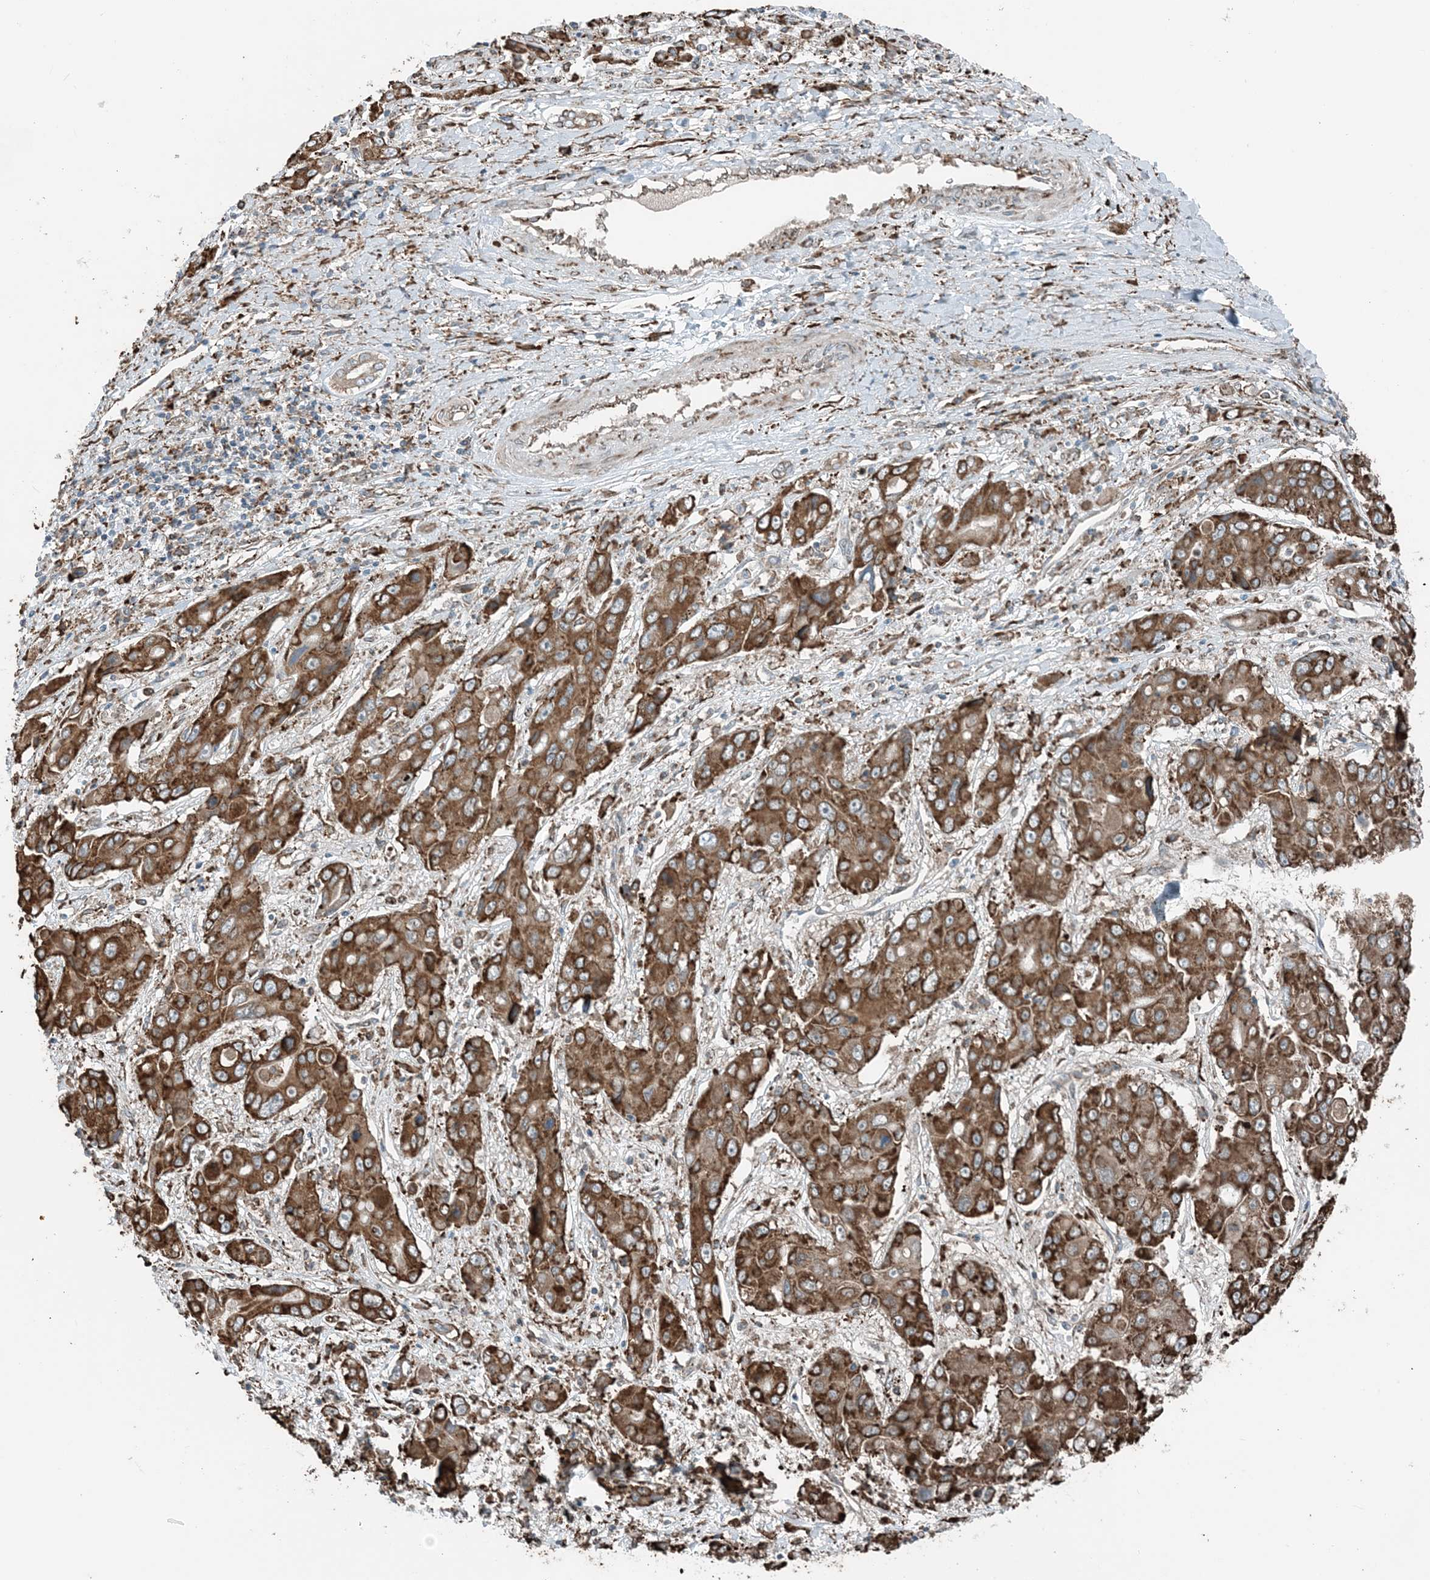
{"staining": {"intensity": "moderate", "quantity": ">75%", "location": "cytoplasmic/membranous"}, "tissue": "liver cancer", "cell_type": "Tumor cells", "image_type": "cancer", "snomed": [{"axis": "morphology", "description": "Cholangiocarcinoma"}, {"axis": "topography", "description": "Liver"}], "caption": "Immunohistochemistry image of liver cancer (cholangiocarcinoma) stained for a protein (brown), which exhibits medium levels of moderate cytoplasmic/membranous positivity in approximately >75% of tumor cells.", "gene": "CERKL", "patient": {"sex": "male", "age": 67}}